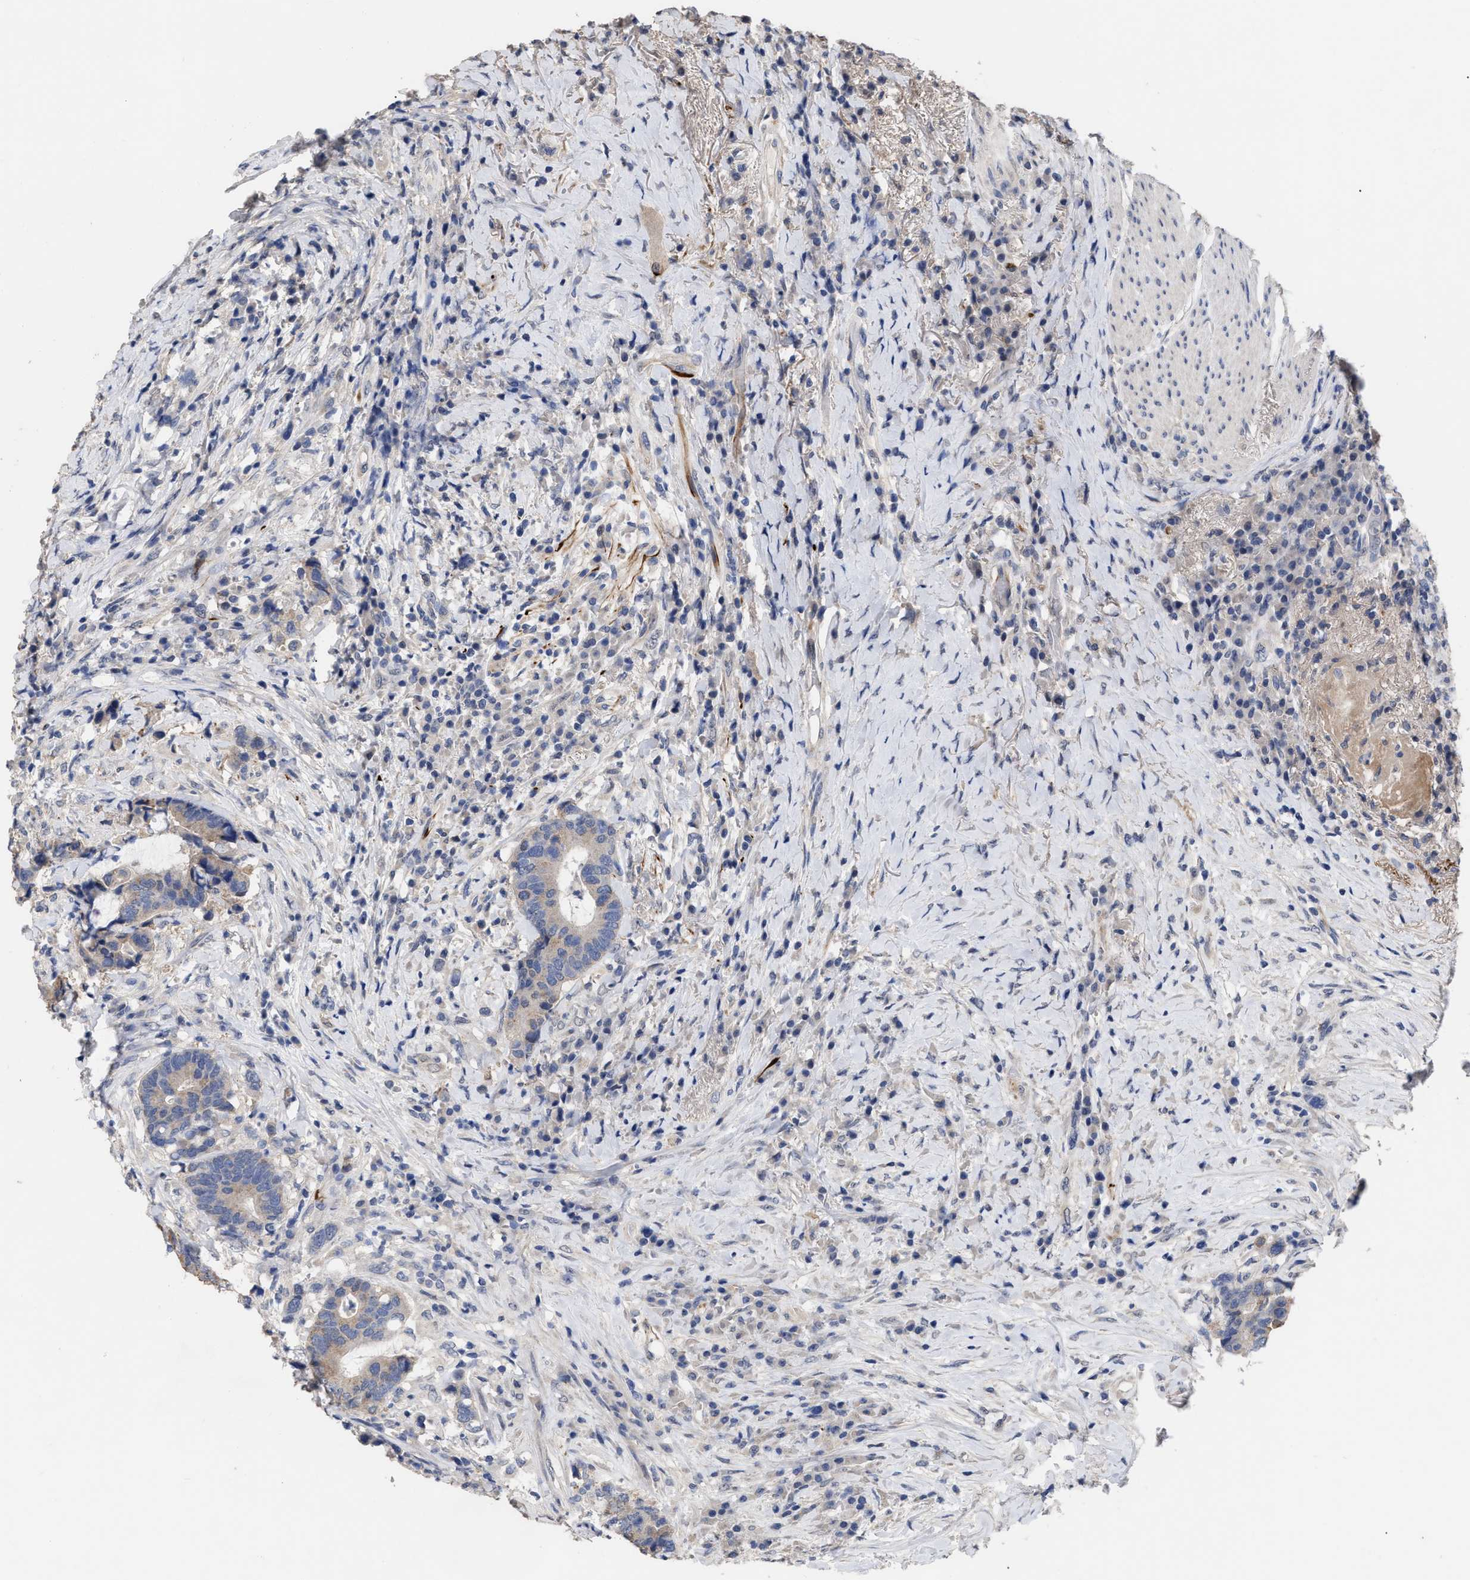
{"staining": {"intensity": "weak", "quantity": "25%-75%", "location": "cytoplasmic/membranous"}, "tissue": "colorectal cancer", "cell_type": "Tumor cells", "image_type": "cancer", "snomed": [{"axis": "morphology", "description": "Adenocarcinoma, NOS"}, {"axis": "topography", "description": "Rectum"}], "caption": "IHC (DAB) staining of human colorectal cancer shows weak cytoplasmic/membranous protein staining in about 25%-75% of tumor cells.", "gene": "CCN5", "patient": {"sex": "female", "age": 89}}